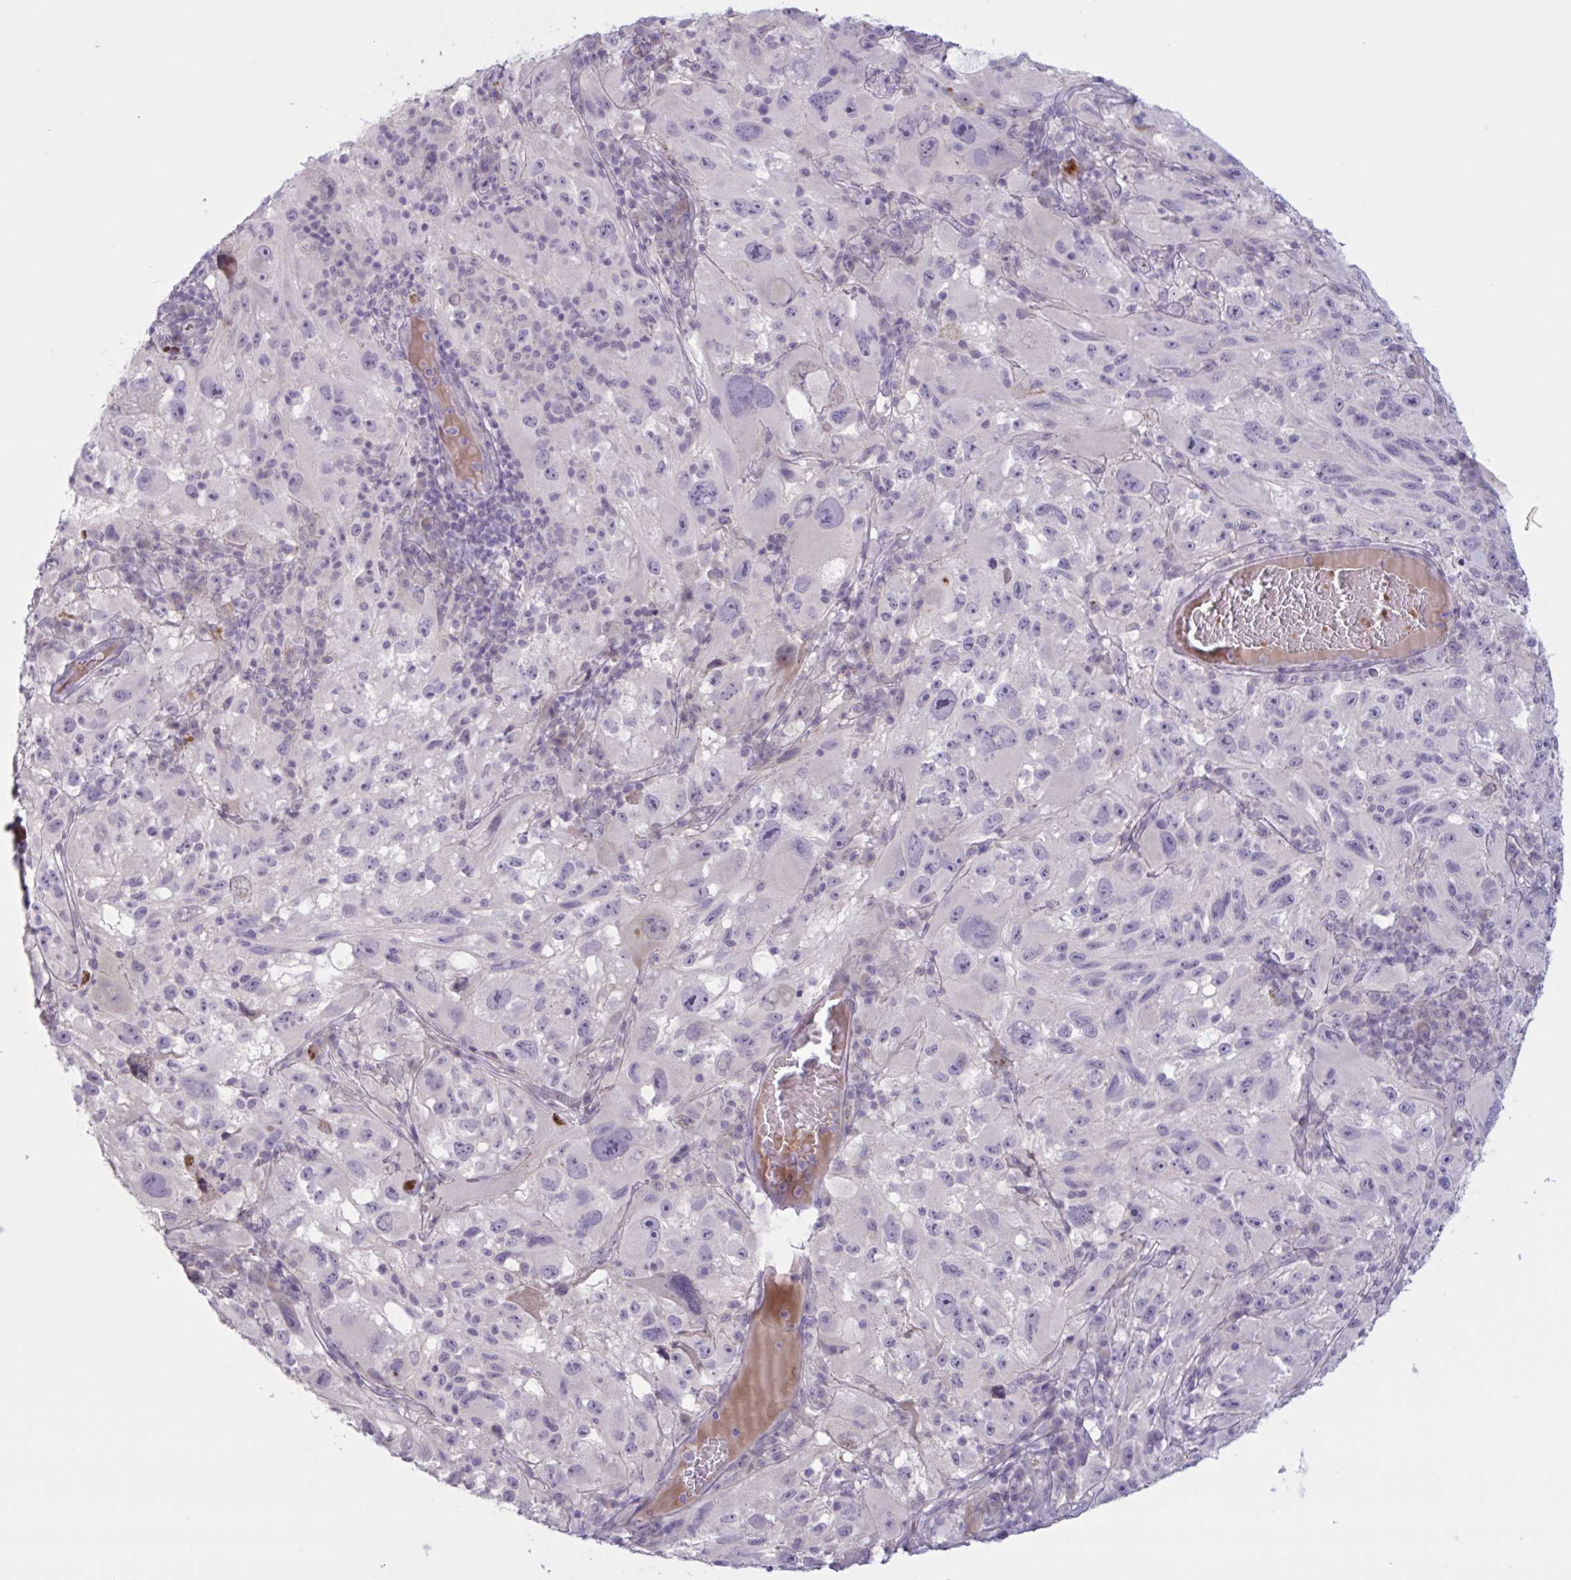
{"staining": {"intensity": "negative", "quantity": "none", "location": "none"}, "tissue": "melanoma", "cell_type": "Tumor cells", "image_type": "cancer", "snomed": [{"axis": "morphology", "description": "Malignant melanoma, NOS"}, {"axis": "topography", "description": "Skin"}], "caption": "DAB (3,3'-diaminobenzidine) immunohistochemical staining of human melanoma exhibits no significant positivity in tumor cells.", "gene": "RFPL4B", "patient": {"sex": "female", "age": 71}}